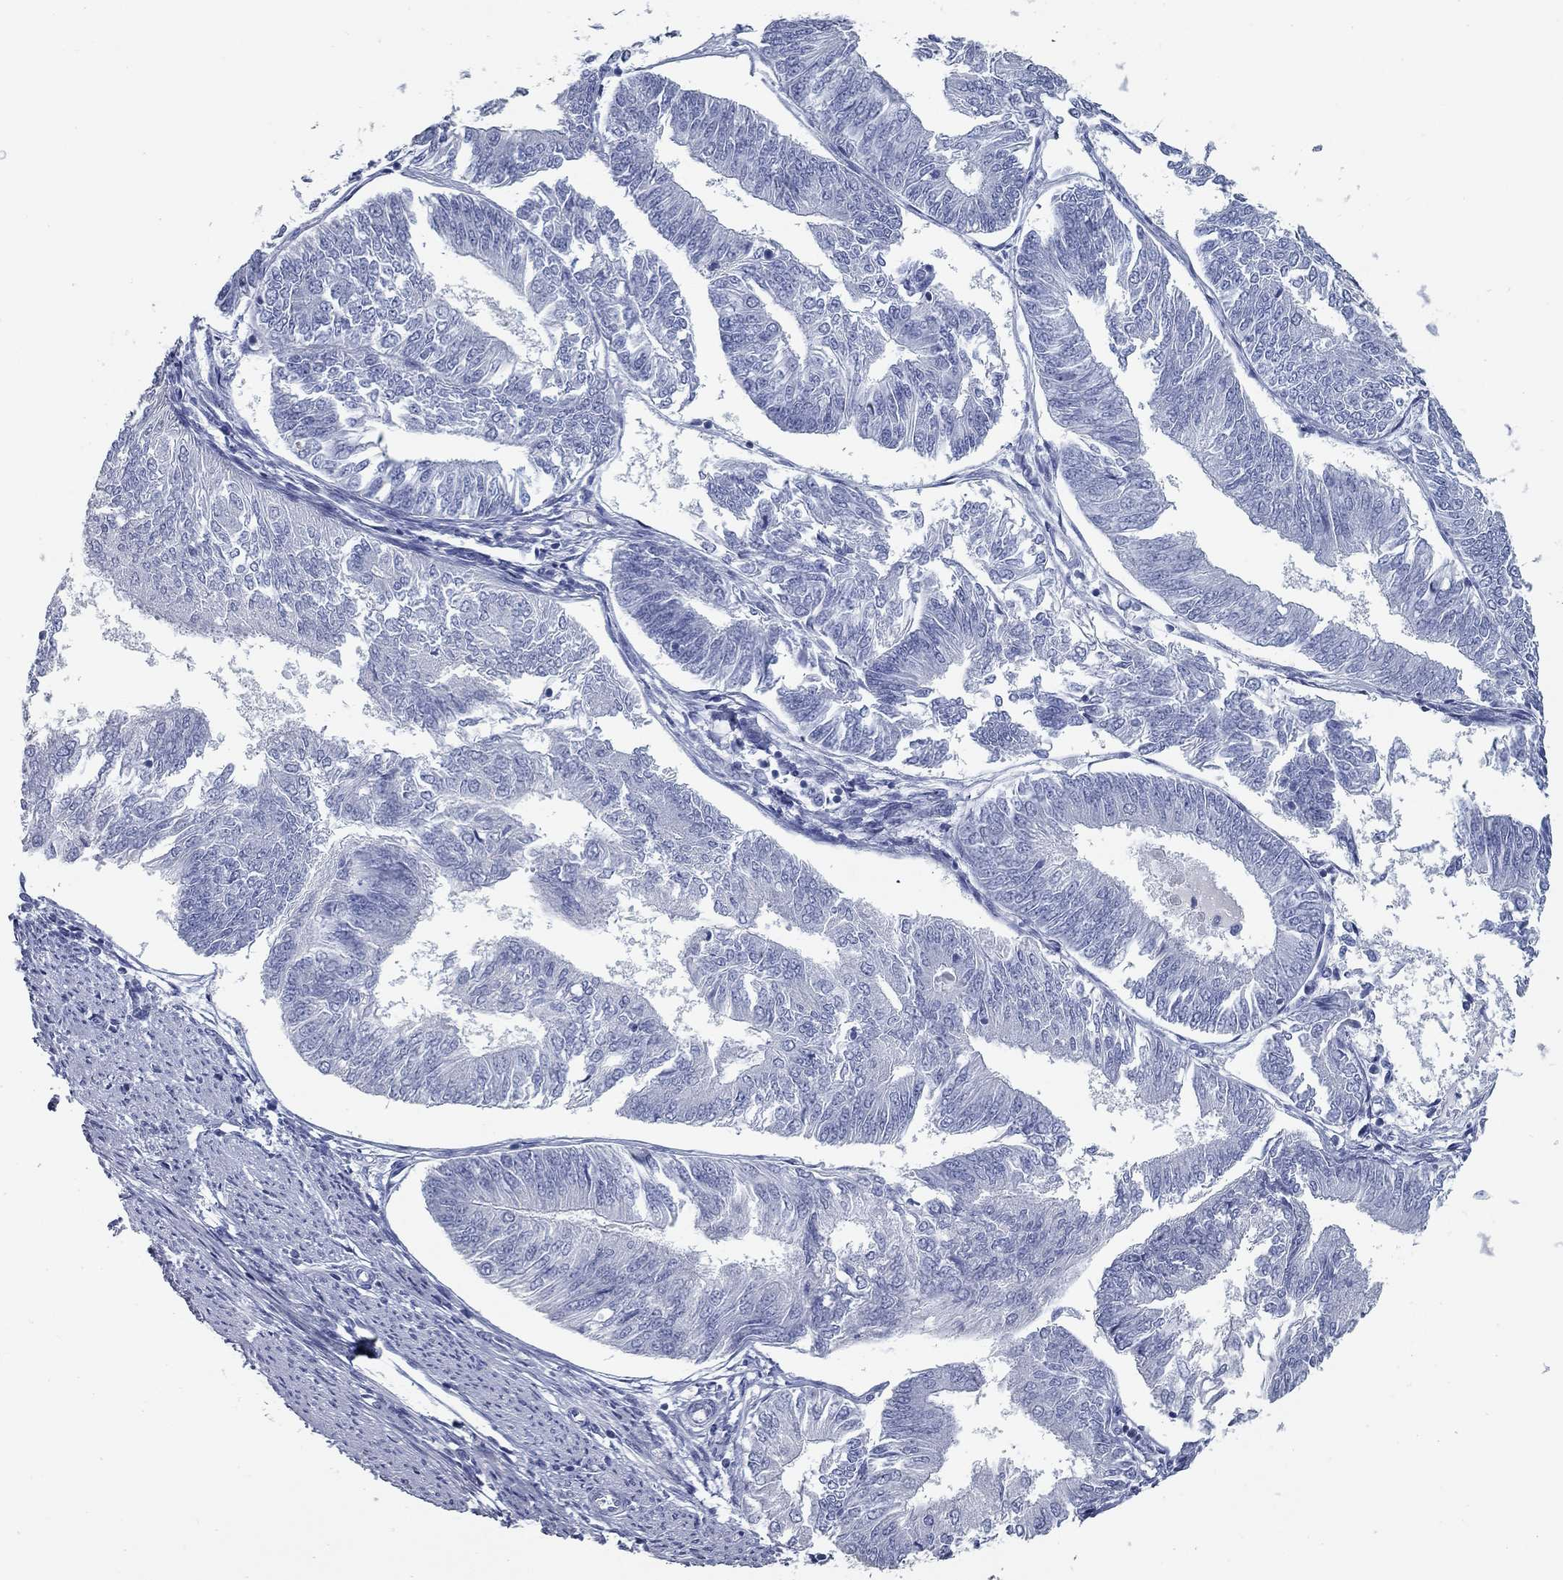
{"staining": {"intensity": "negative", "quantity": "none", "location": "none"}, "tissue": "endometrial cancer", "cell_type": "Tumor cells", "image_type": "cancer", "snomed": [{"axis": "morphology", "description": "Adenocarcinoma, NOS"}, {"axis": "topography", "description": "Endometrium"}], "caption": "IHC of human endometrial cancer (adenocarcinoma) exhibits no expression in tumor cells.", "gene": "TAC1", "patient": {"sex": "female", "age": 58}}